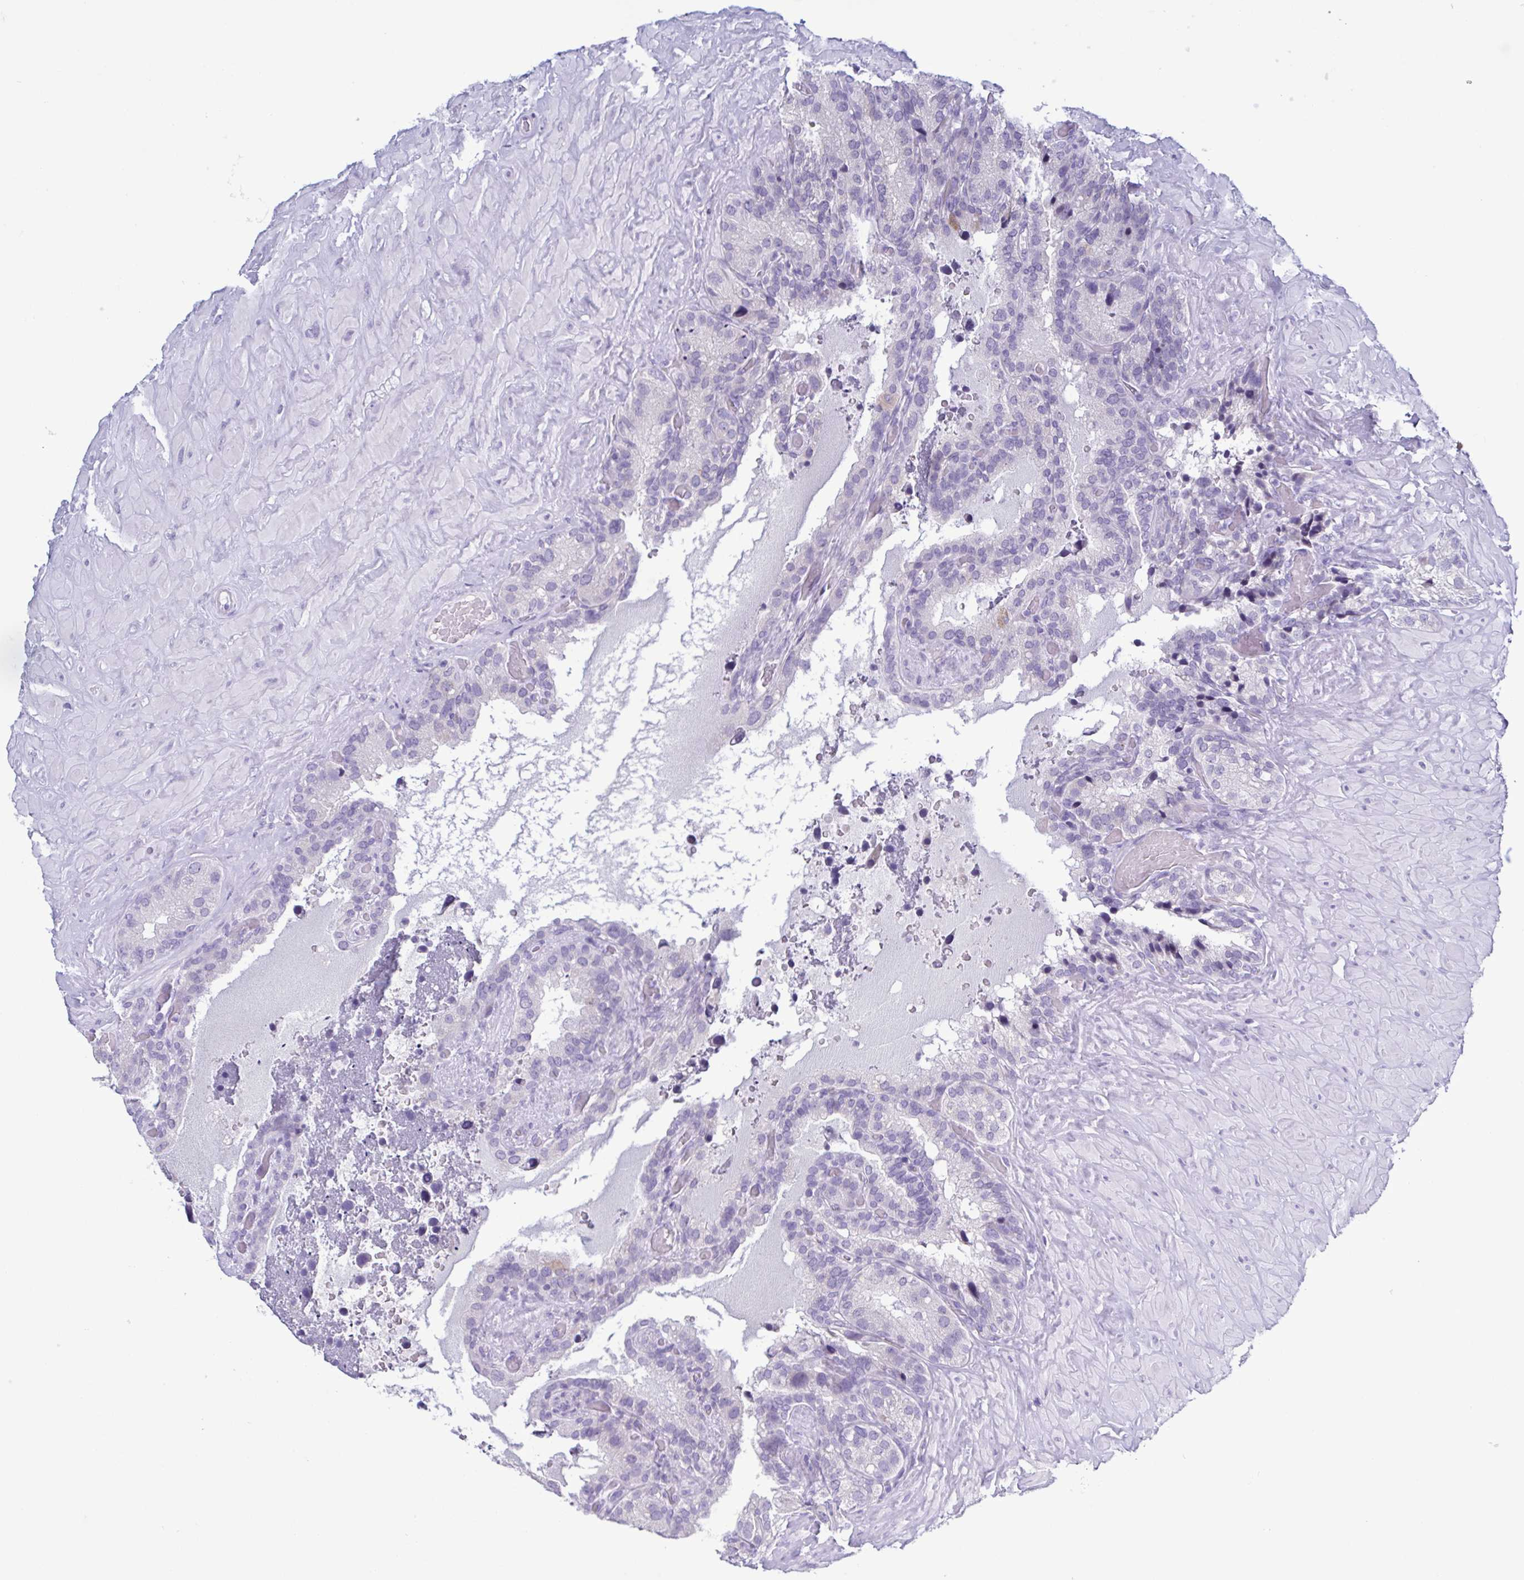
{"staining": {"intensity": "negative", "quantity": "none", "location": "none"}, "tissue": "seminal vesicle", "cell_type": "Glandular cells", "image_type": "normal", "snomed": [{"axis": "morphology", "description": "Normal tissue, NOS"}, {"axis": "topography", "description": "Seminal veicle"}], "caption": "An immunohistochemistry histopathology image of benign seminal vesicle is shown. There is no staining in glandular cells of seminal vesicle.", "gene": "INAFM1", "patient": {"sex": "male", "age": 60}}